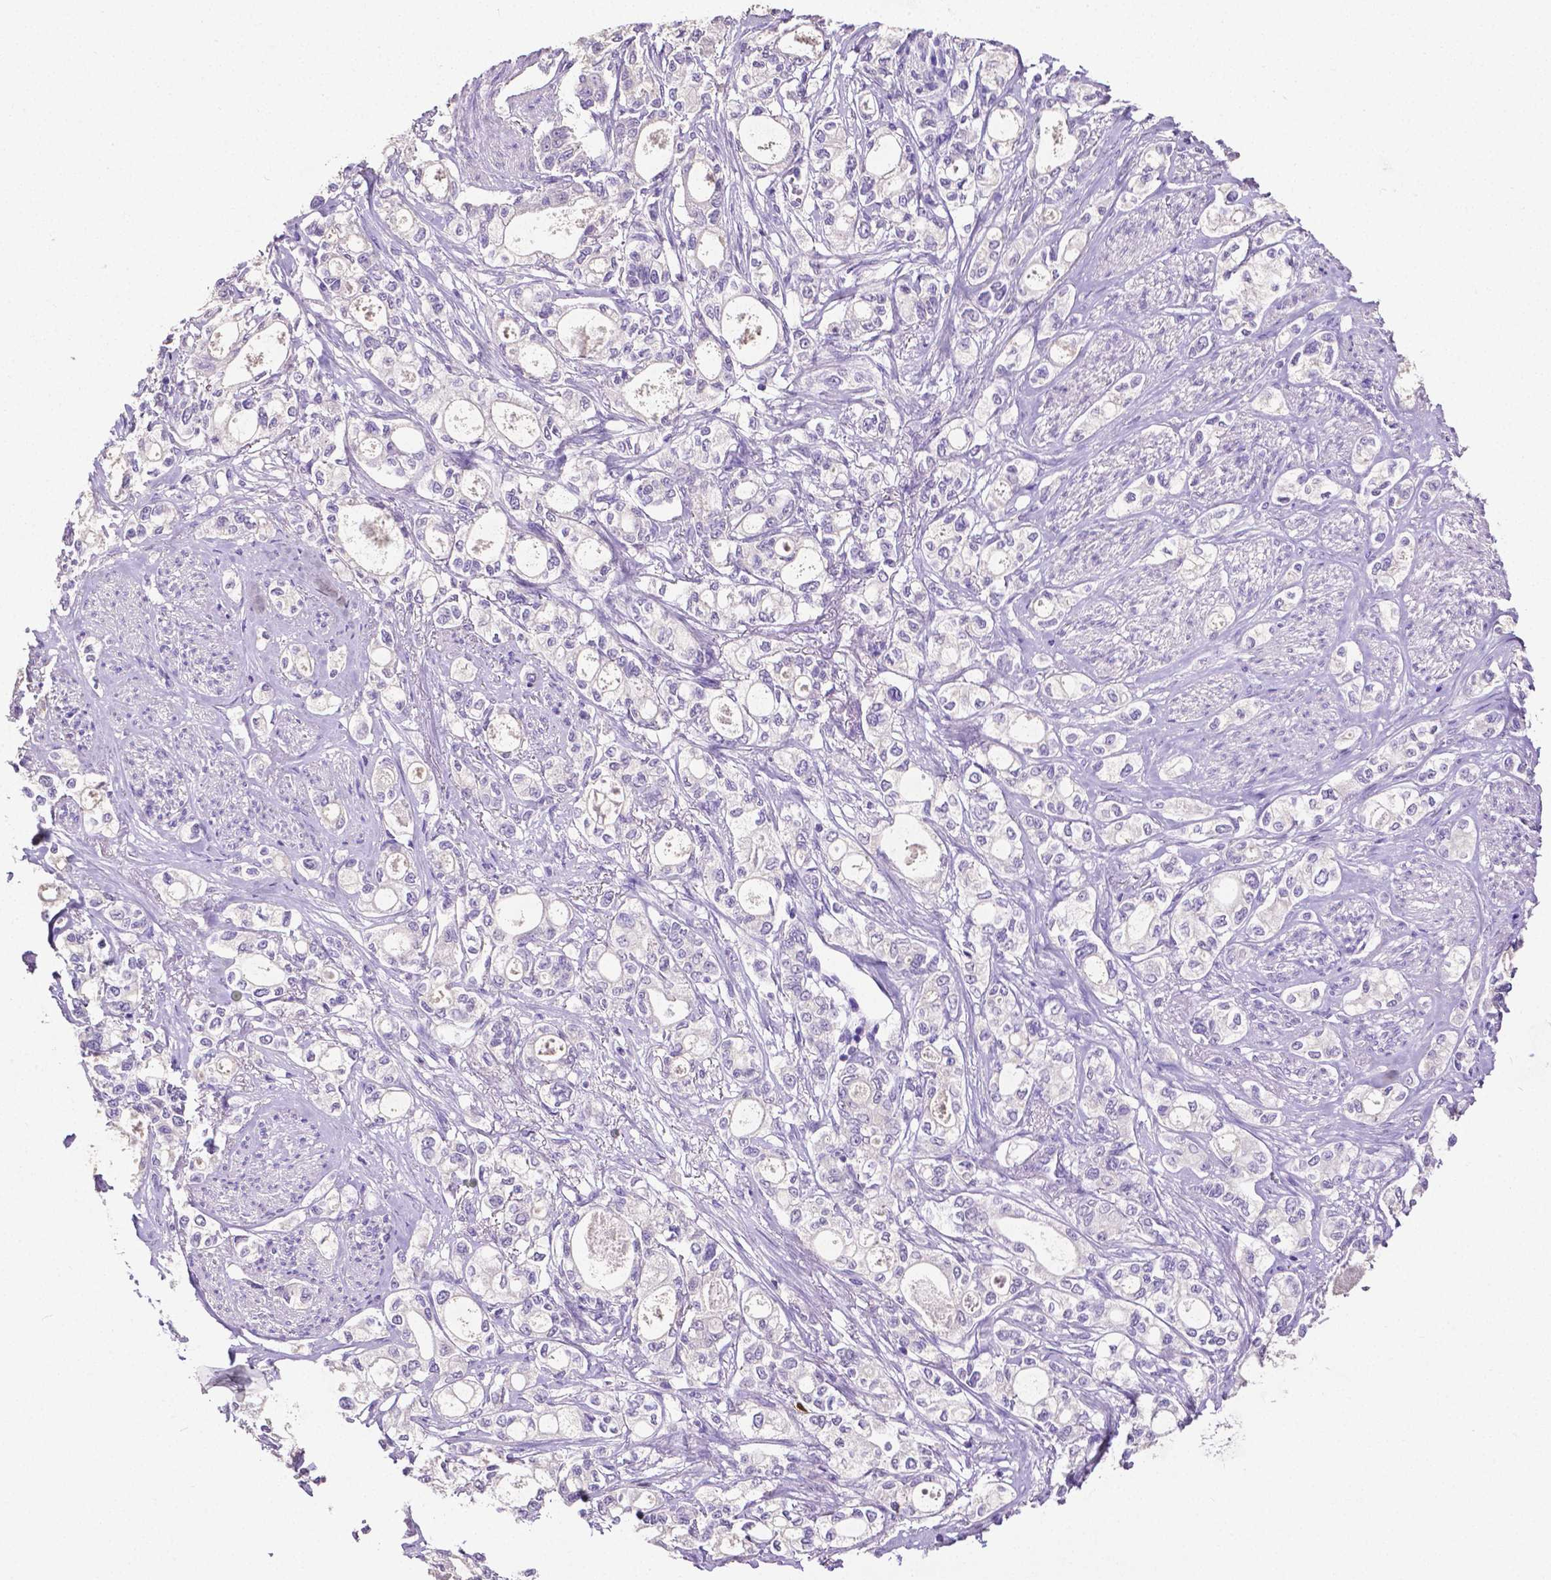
{"staining": {"intensity": "negative", "quantity": "none", "location": "none"}, "tissue": "stomach cancer", "cell_type": "Tumor cells", "image_type": "cancer", "snomed": [{"axis": "morphology", "description": "Adenocarcinoma, NOS"}, {"axis": "topography", "description": "Stomach"}], "caption": "Micrograph shows no protein staining in tumor cells of adenocarcinoma (stomach) tissue. Brightfield microscopy of immunohistochemistry (IHC) stained with DAB (3,3'-diaminobenzidine) (brown) and hematoxylin (blue), captured at high magnification.", "gene": "MMP9", "patient": {"sex": "male", "age": 63}}